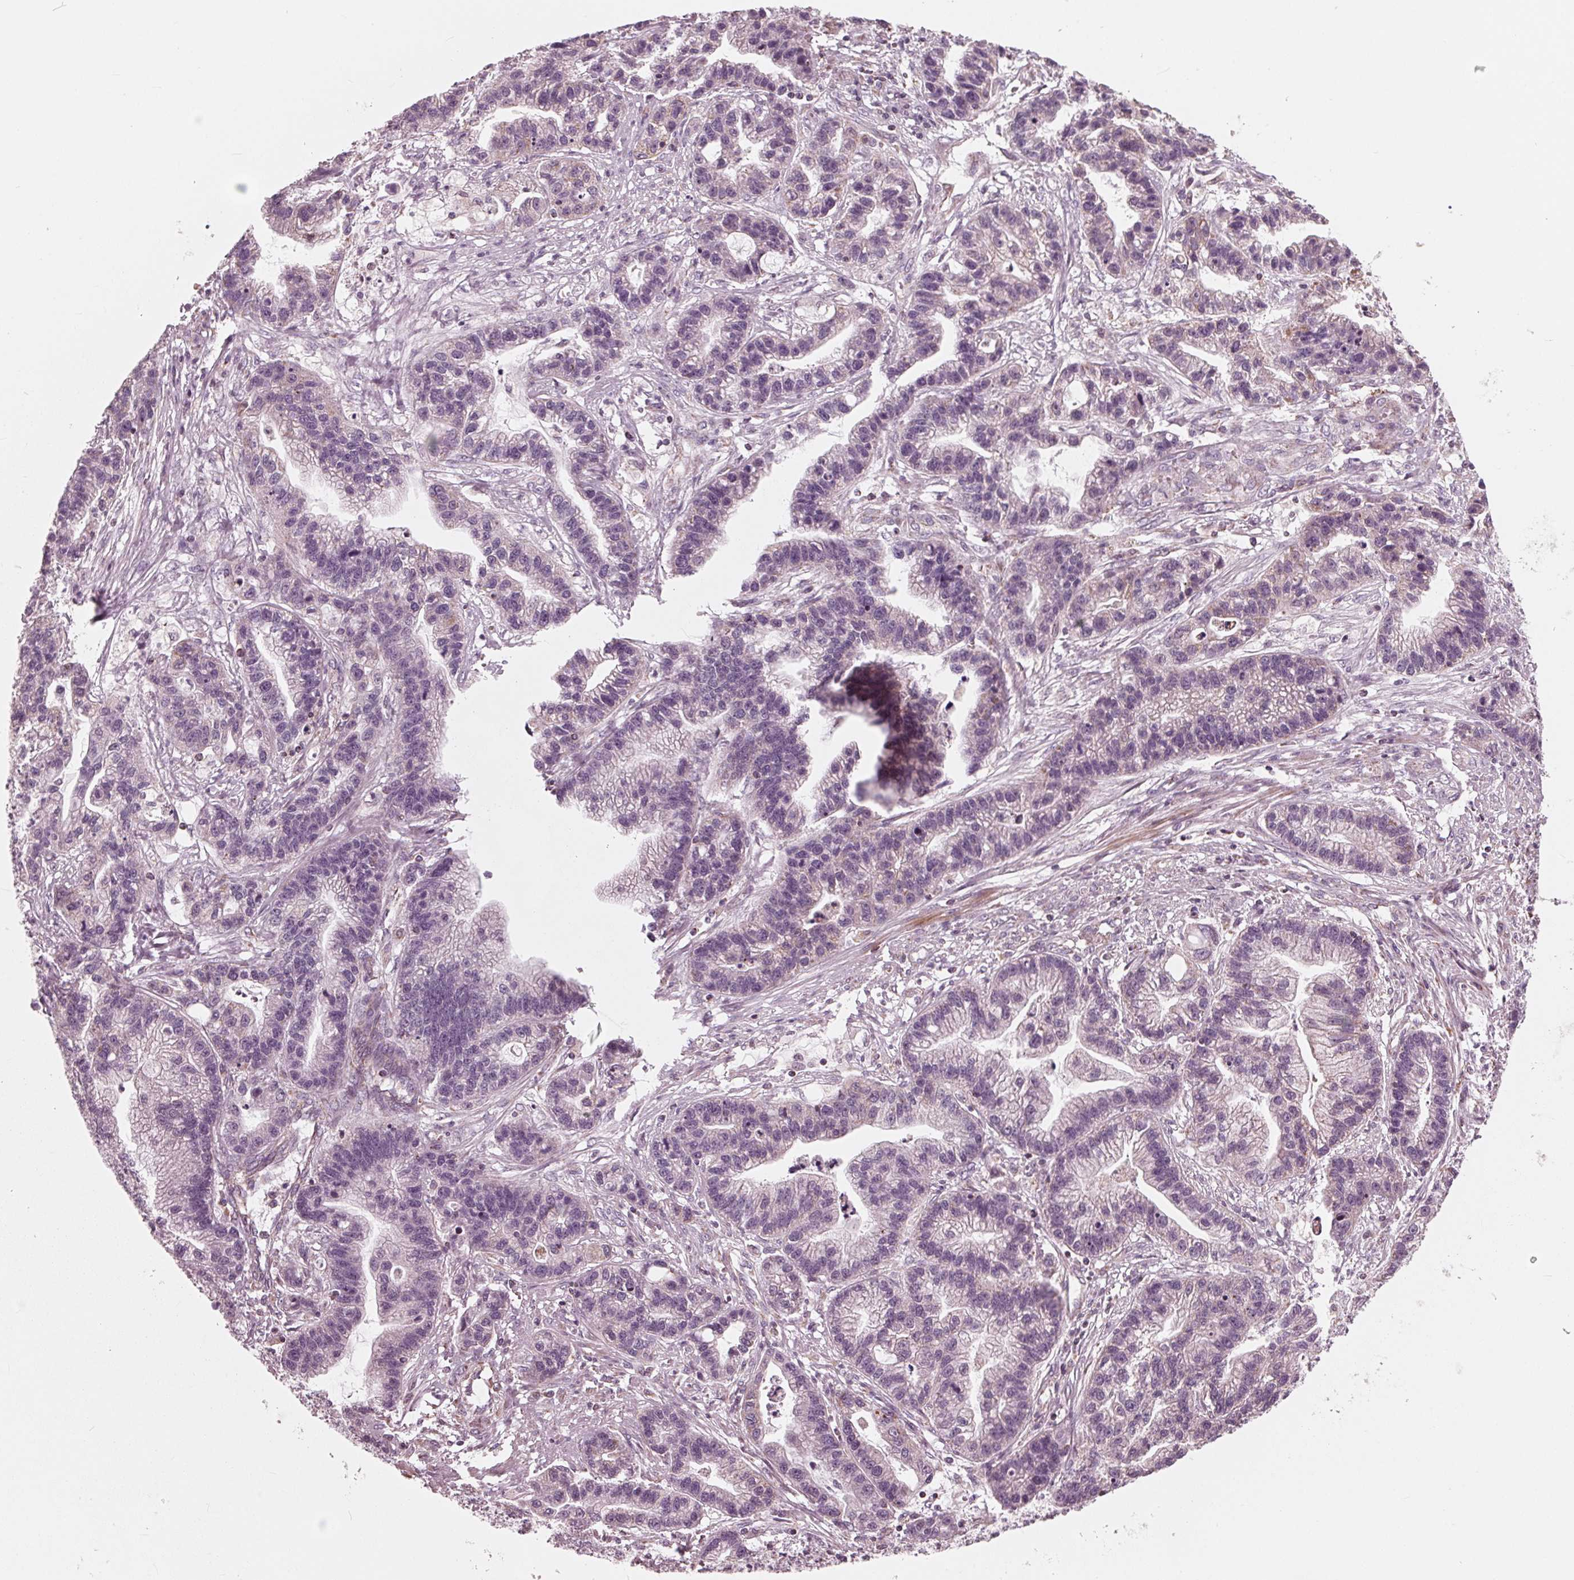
{"staining": {"intensity": "negative", "quantity": "none", "location": "none"}, "tissue": "stomach cancer", "cell_type": "Tumor cells", "image_type": "cancer", "snomed": [{"axis": "morphology", "description": "Adenocarcinoma, NOS"}, {"axis": "topography", "description": "Stomach"}], "caption": "Immunohistochemical staining of human stomach cancer (adenocarcinoma) shows no significant staining in tumor cells.", "gene": "DCAF4L2", "patient": {"sex": "male", "age": 83}}